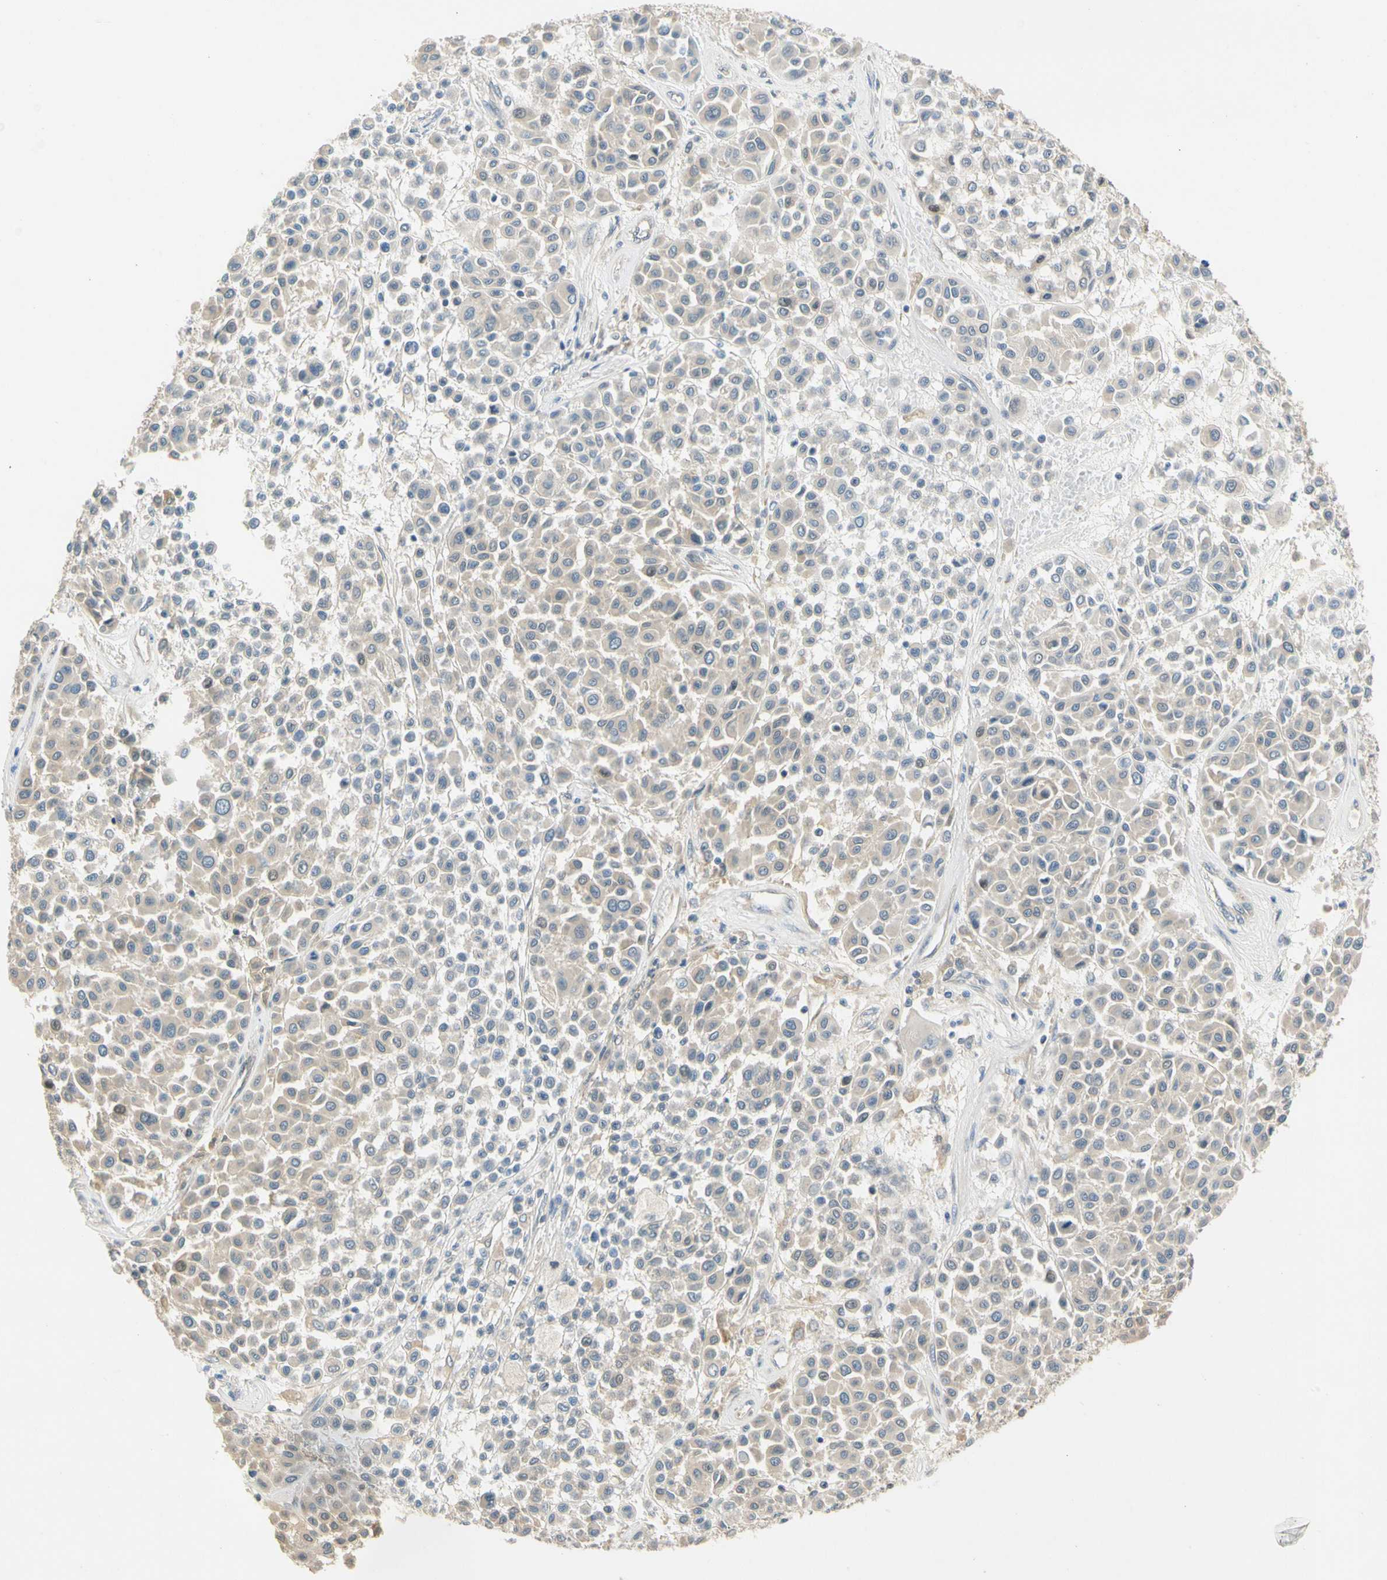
{"staining": {"intensity": "weak", "quantity": "<25%", "location": "cytoplasmic/membranous"}, "tissue": "melanoma", "cell_type": "Tumor cells", "image_type": "cancer", "snomed": [{"axis": "morphology", "description": "Malignant melanoma, Metastatic site"}, {"axis": "topography", "description": "Soft tissue"}], "caption": "Immunohistochemistry (IHC) photomicrograph of melanoma stained for a protein (brown), which exhibits no expression in tumor cells.", "gene": "GATD1", "patient": {"sex": "male", "age": 41}}